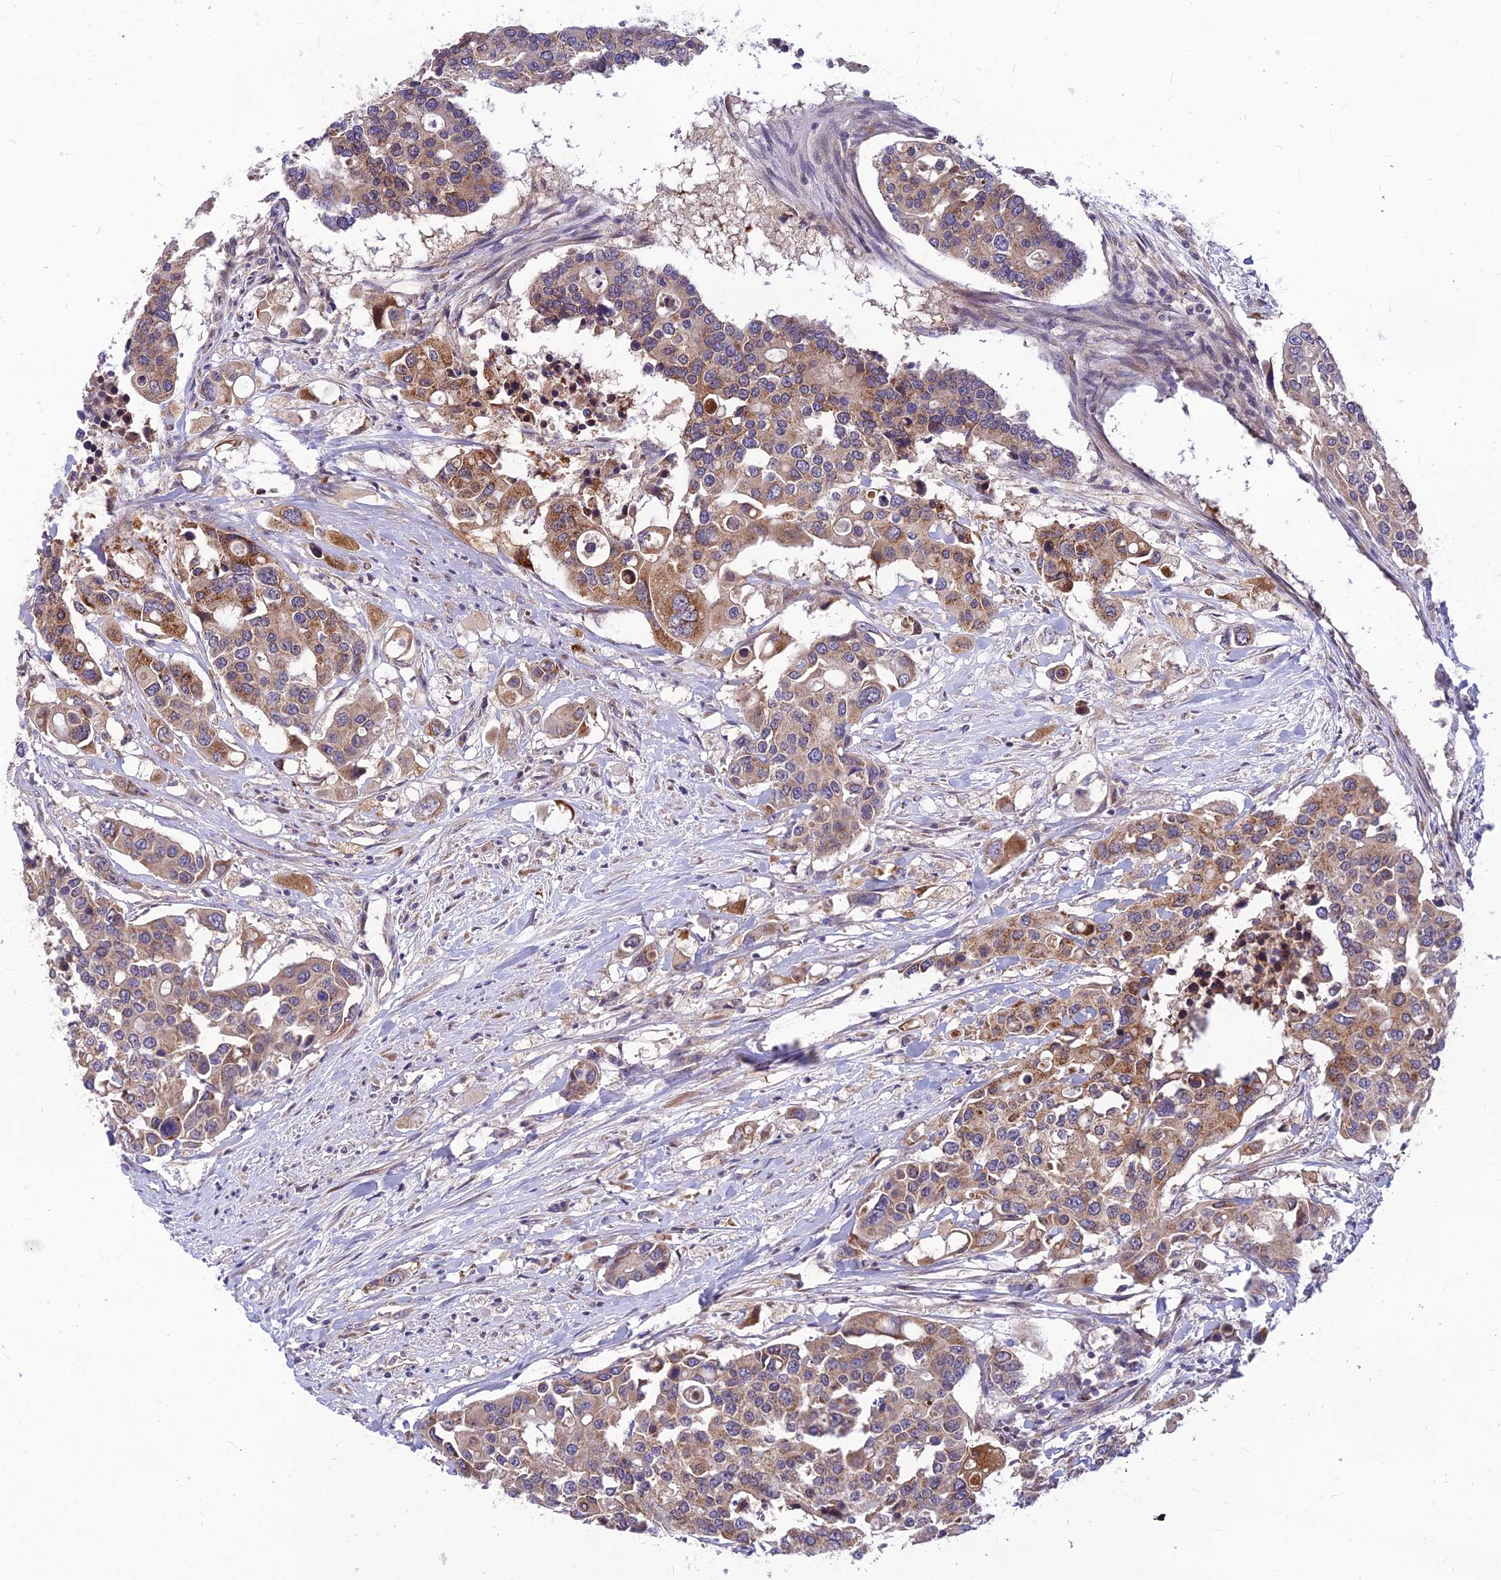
{"staining": {"intensity": "moderate", "quantity": ">75%", "location": "cytoplasmic/membranous"}, "tissue": "colorectal cancer", "cell_type": "Tumor cells", "image_type": "cancer", "snomed": [{"axis": "morphology", "description": "Adenocarcinoma, NOS"}, {"axis": "topography", "description": "Colon"}], "caption": "Immunohistochemical staining of colorectal adenocarcinoma shows moderate cytoplasmic/membranous protein positivity in approximately >75% of tumor cells. Using DAB (brown) and hematoxylin (blue) stains, captured at high magnification using brightfield microscopy.", "gene": "PTCD2", "patient": {"sex": "male", "age": 77}}